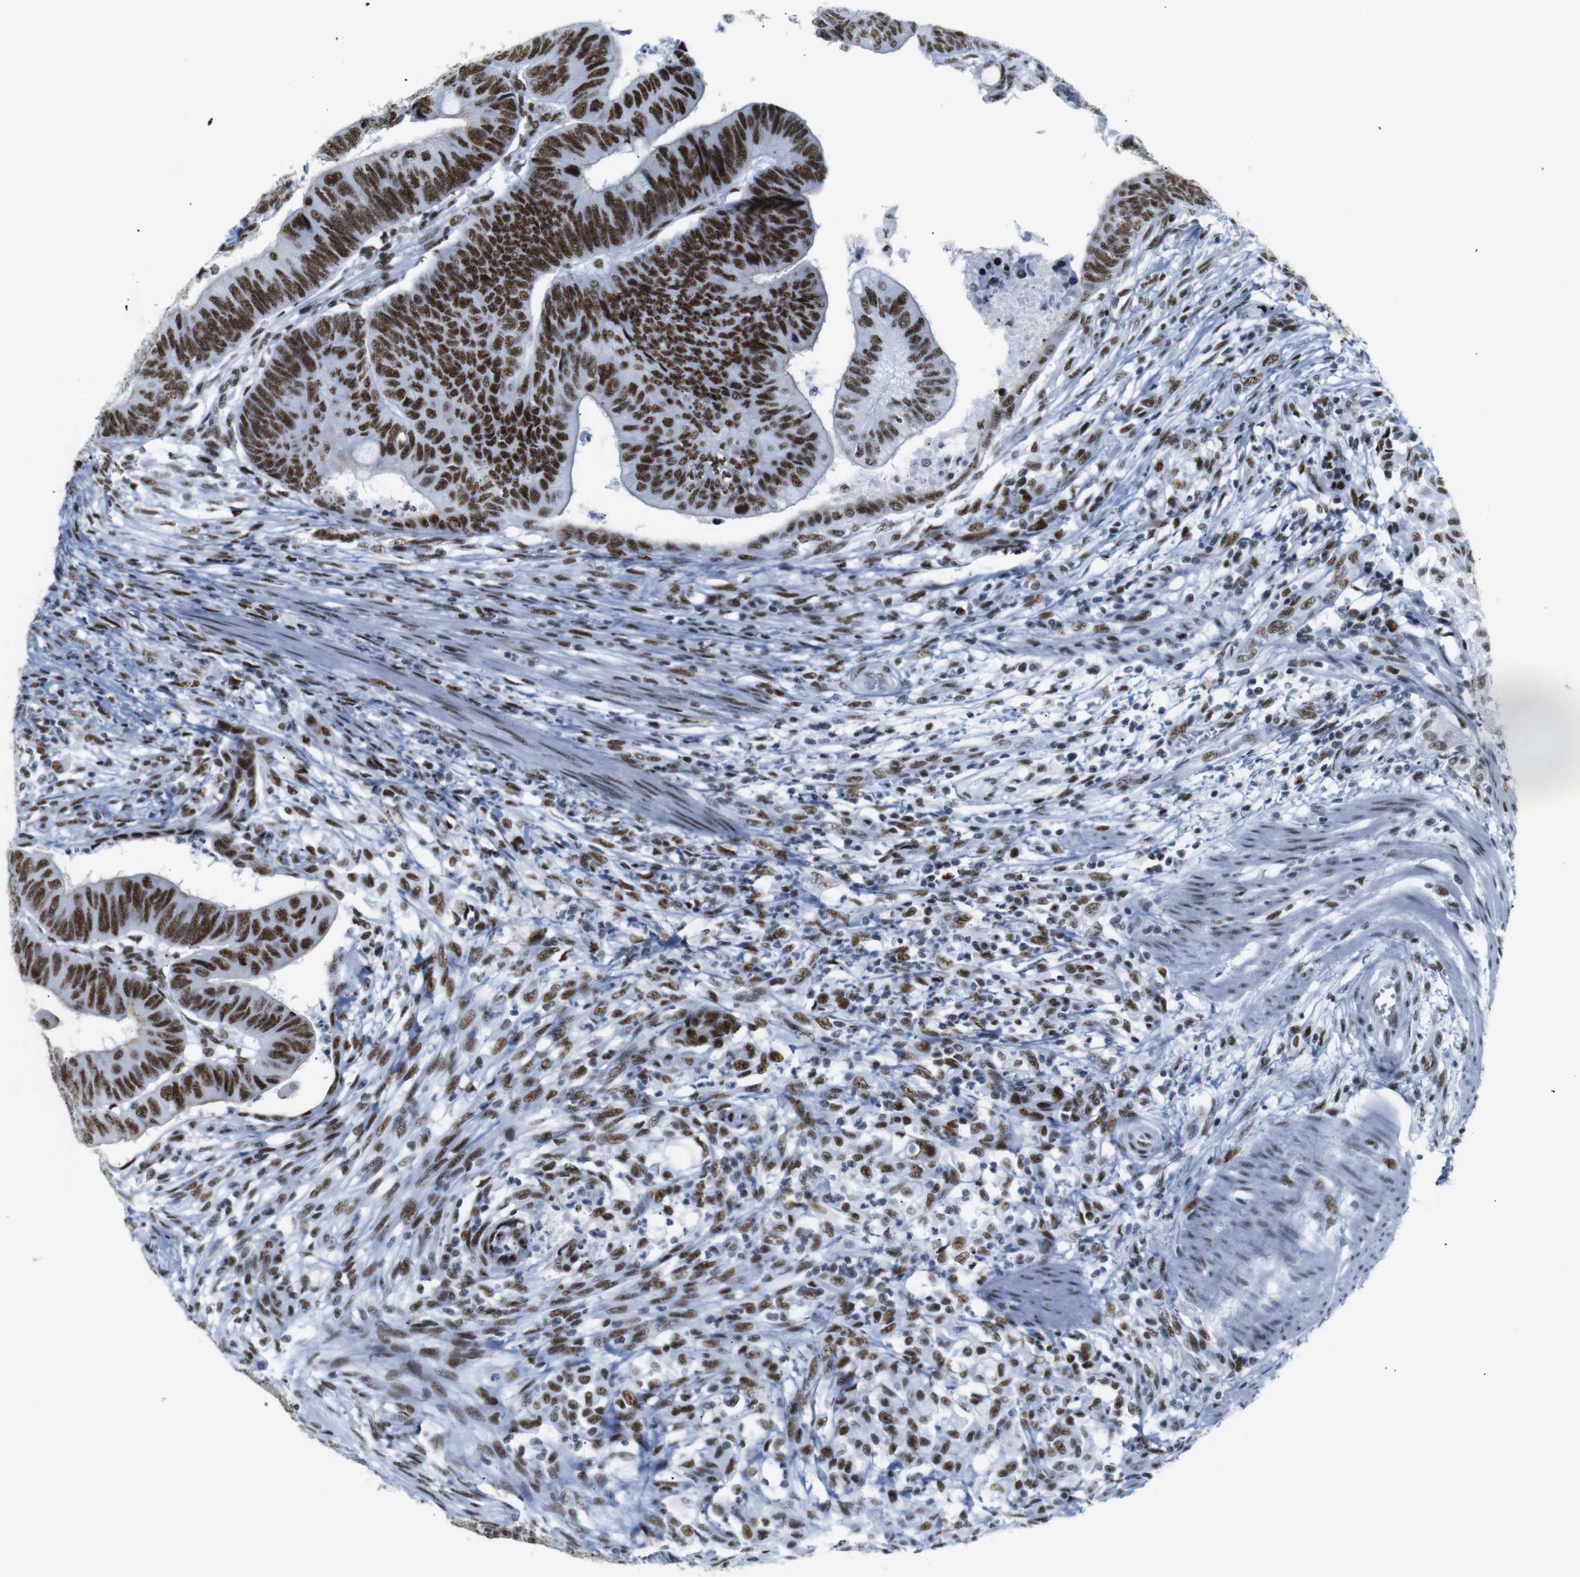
{"staining": {"intensity": "strong", "quantity": ">75%", "location": "nuclear"}, "tissue": "colorectal cancer", "cell_type": "Tumor cells", "image_type": "cancer", "snomed": [{"axis": "morphology", "description": "Normal tissue, NOS"}, {"axis": "morphology", "description": "Adenocarcinoma, NOS"}, {"axis": "topography", "description": "Rectum"}, {"axis": "topography", "description": "Peripheral nerve tissue"}], "caption": "IHC image of neoplastic tissue: colorectal adenocarcinoma stained using immunohistochemistry (IHC) demonstrates high levels of strong protein expression localized specifically in the nuclear of tumor cells, appearing as a nuclear brown color.", "gene": "TRA2B", "patient": {"sex": "male", "age": 92}}